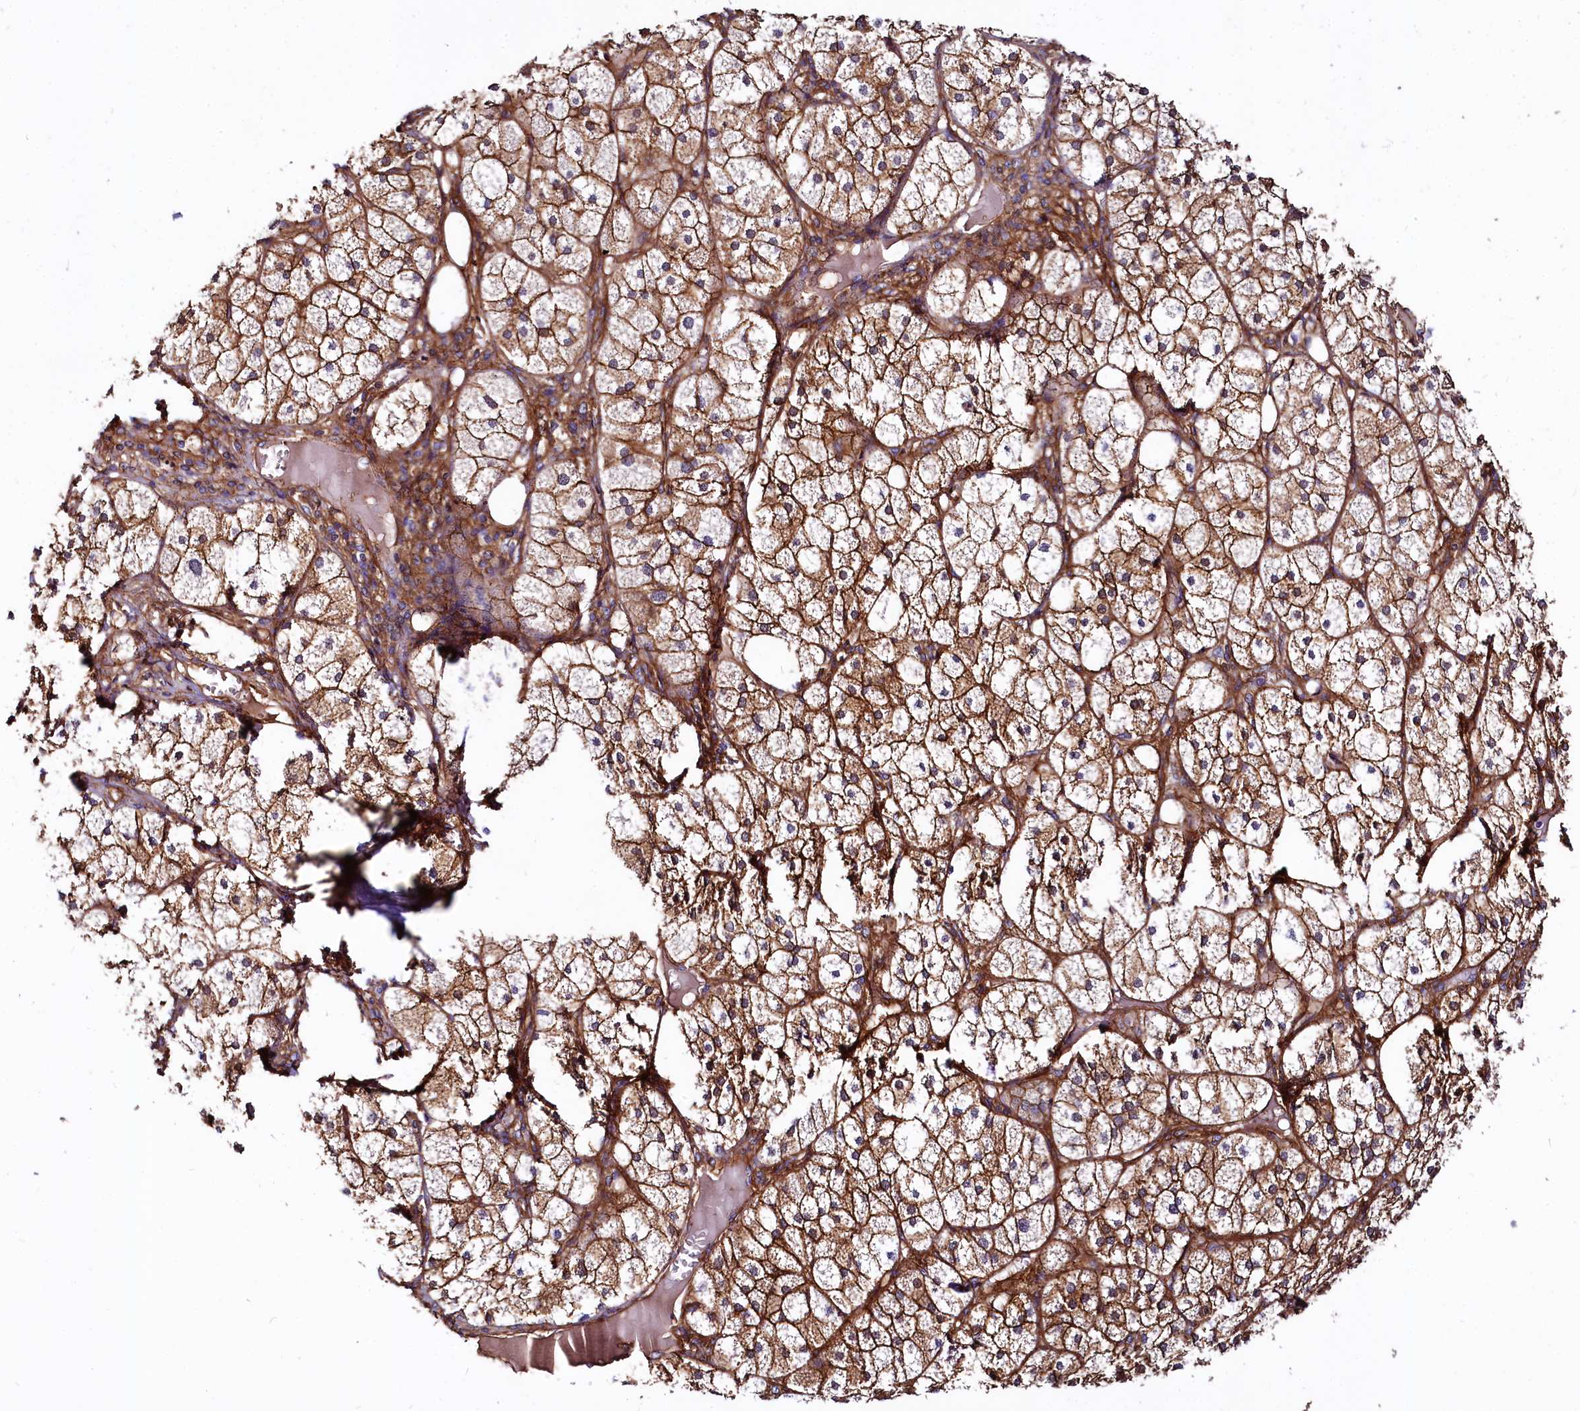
{"staining": {"intensity": "strong", "quantity": ">75%", "location": "cytoplasmic/membranous"}, "tissue": "adrenal gland", "cell_type": "Glandular cells", "image_type": "normal", "snomed": [{"axis": "morphology", "description": "Normal tissue, NOS"}, {"axis": "topography", "description": "Adrenal gland"}], "caption": "Strong cytoplasmic/membranous positivity is present in about >75% of glandular cells in benign adrenal gland.", "gene": "ANO6", "patient": {"sex": "female", "age": 61}}